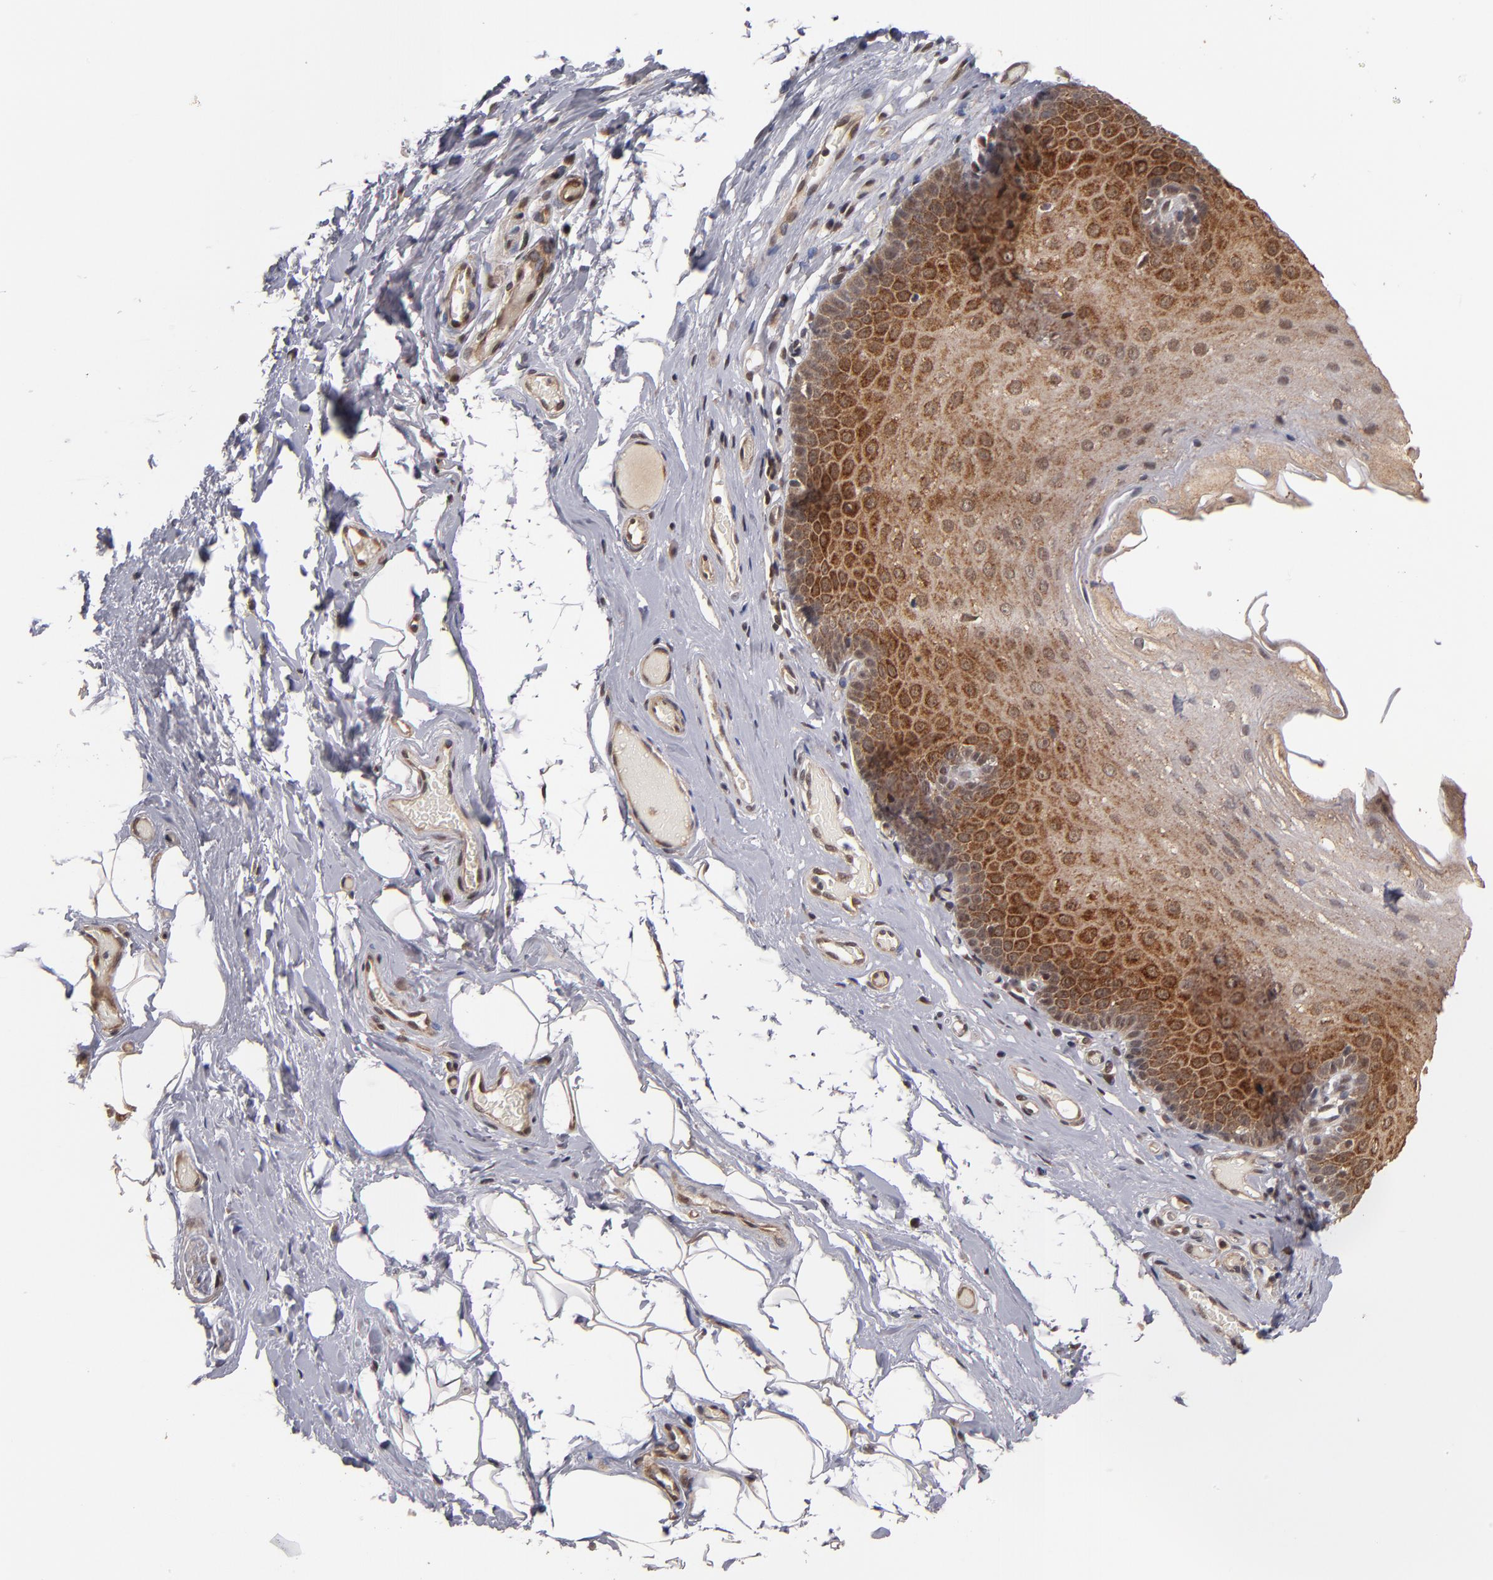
{"staining": {"intensity": "moderate", "quantity": ">75%", "location": "cytoplasmic/membranous"}, "tissue": "nasopharynx", "cell_type": "Respiratory epithelial cells", "image_type": "normal", "snomed": [{"axis": "morphology", "description": "Normal tissue, NOS"}, {"axis": "topography", "description": "Nasopharynx"}], "caption": "Nasopharynx stained with immunohistochemistry demonstrates moderate cytoplasmic/membranous expression in approximately >75% of respiratory epithelial cells. (brown staining indicates protein expression, while blue staining denotes nuclei).", "gene": "CUL5", "patient": {"sex": "male", "age": 56}}